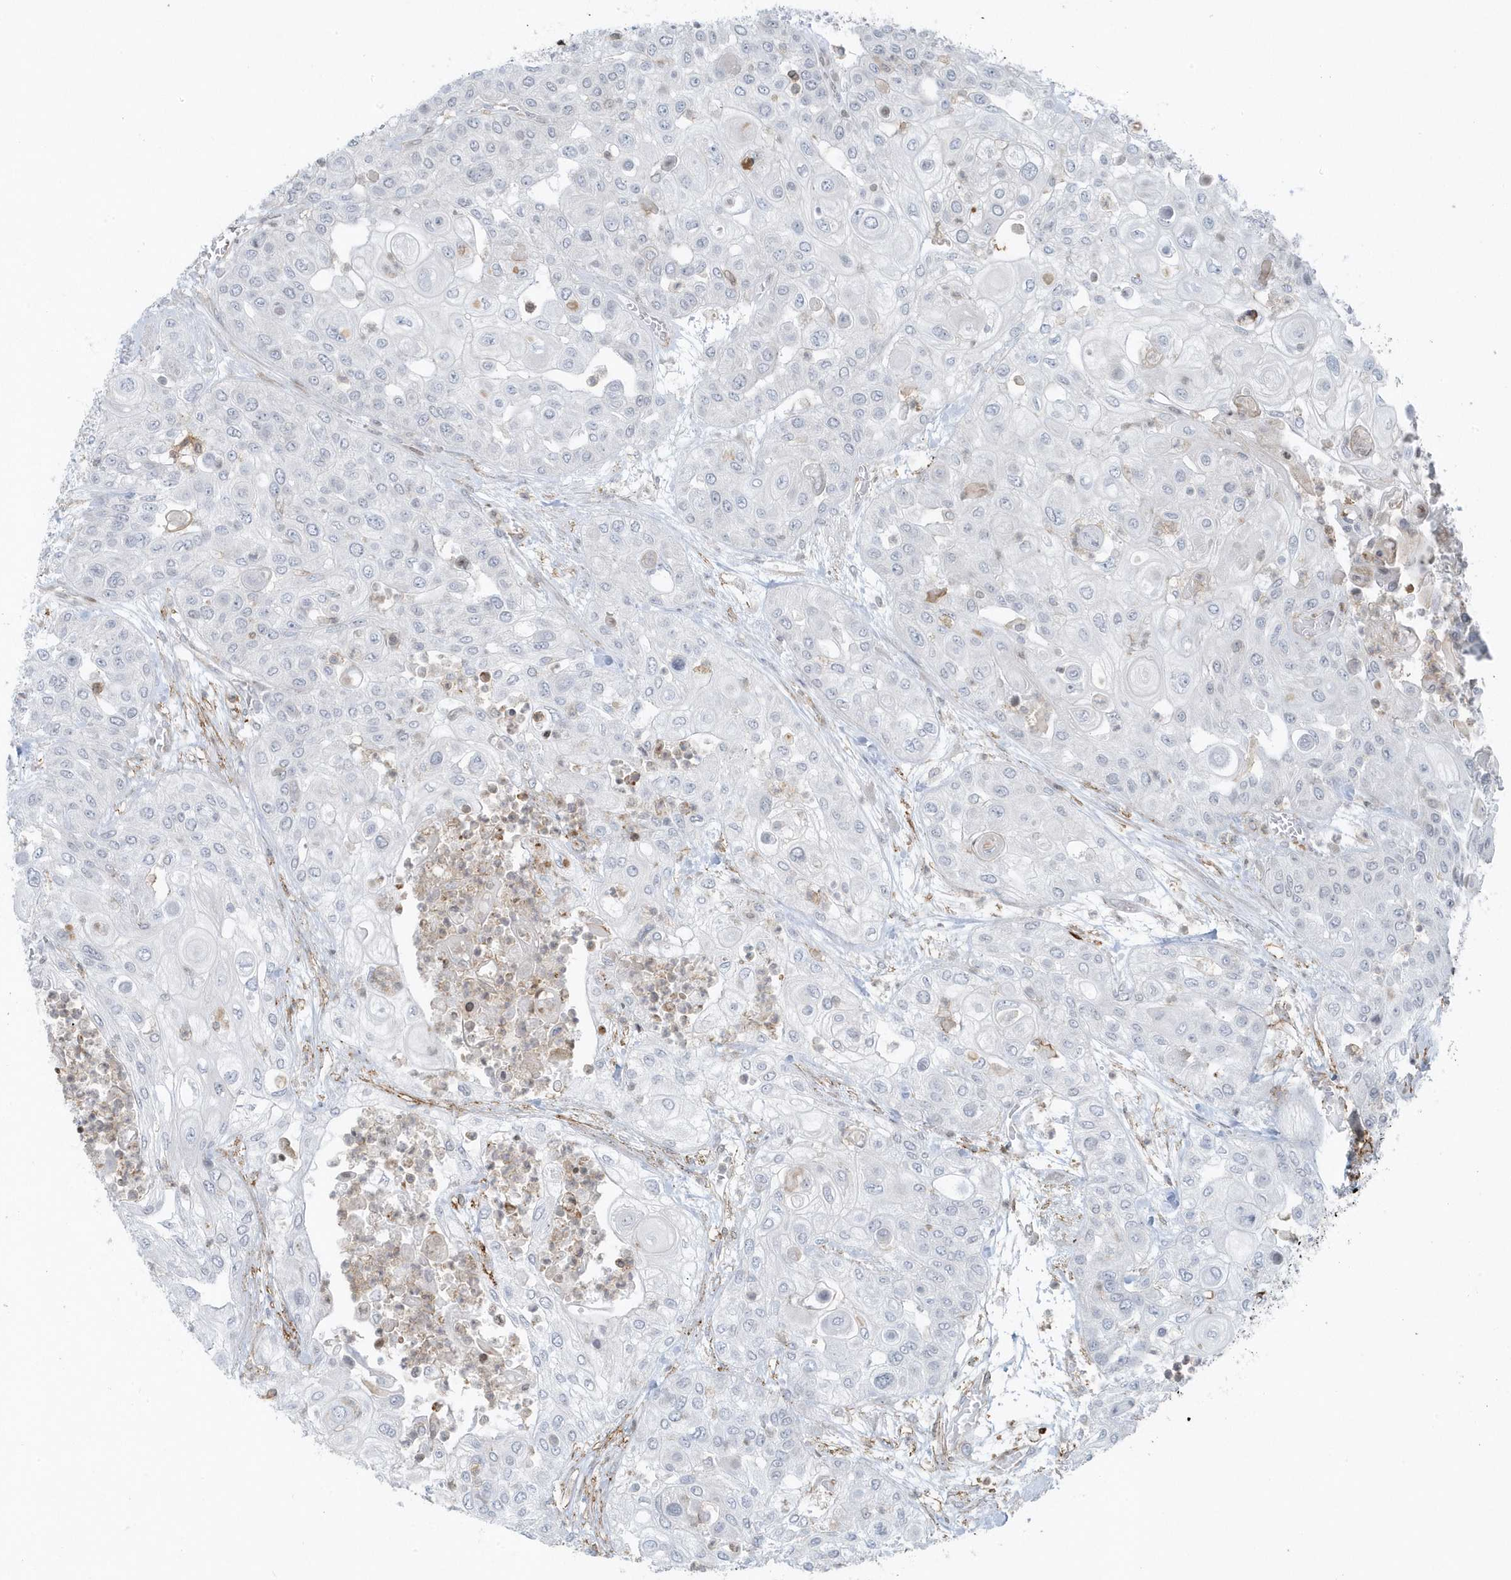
{"staining": {"intensity": "negative", "quantity": "none", "location": "none"}, "tissue": "urothelial cancer", "cell_type": "Tumor cells", "image_type": "cancer", "snomed": [{"axis": "morphology", "description": "Urothelial carcinoma, High grade"}, {"axis": "topography", "description": "Urinary bladder"}], "caption": "This is a photomicrograph of IHC staining of urothelial carcinoma (high-grade), which shows no positivity in tumor cells.", "gene": "CACNB2", "patient": {"sex": "female", "age": 79}}